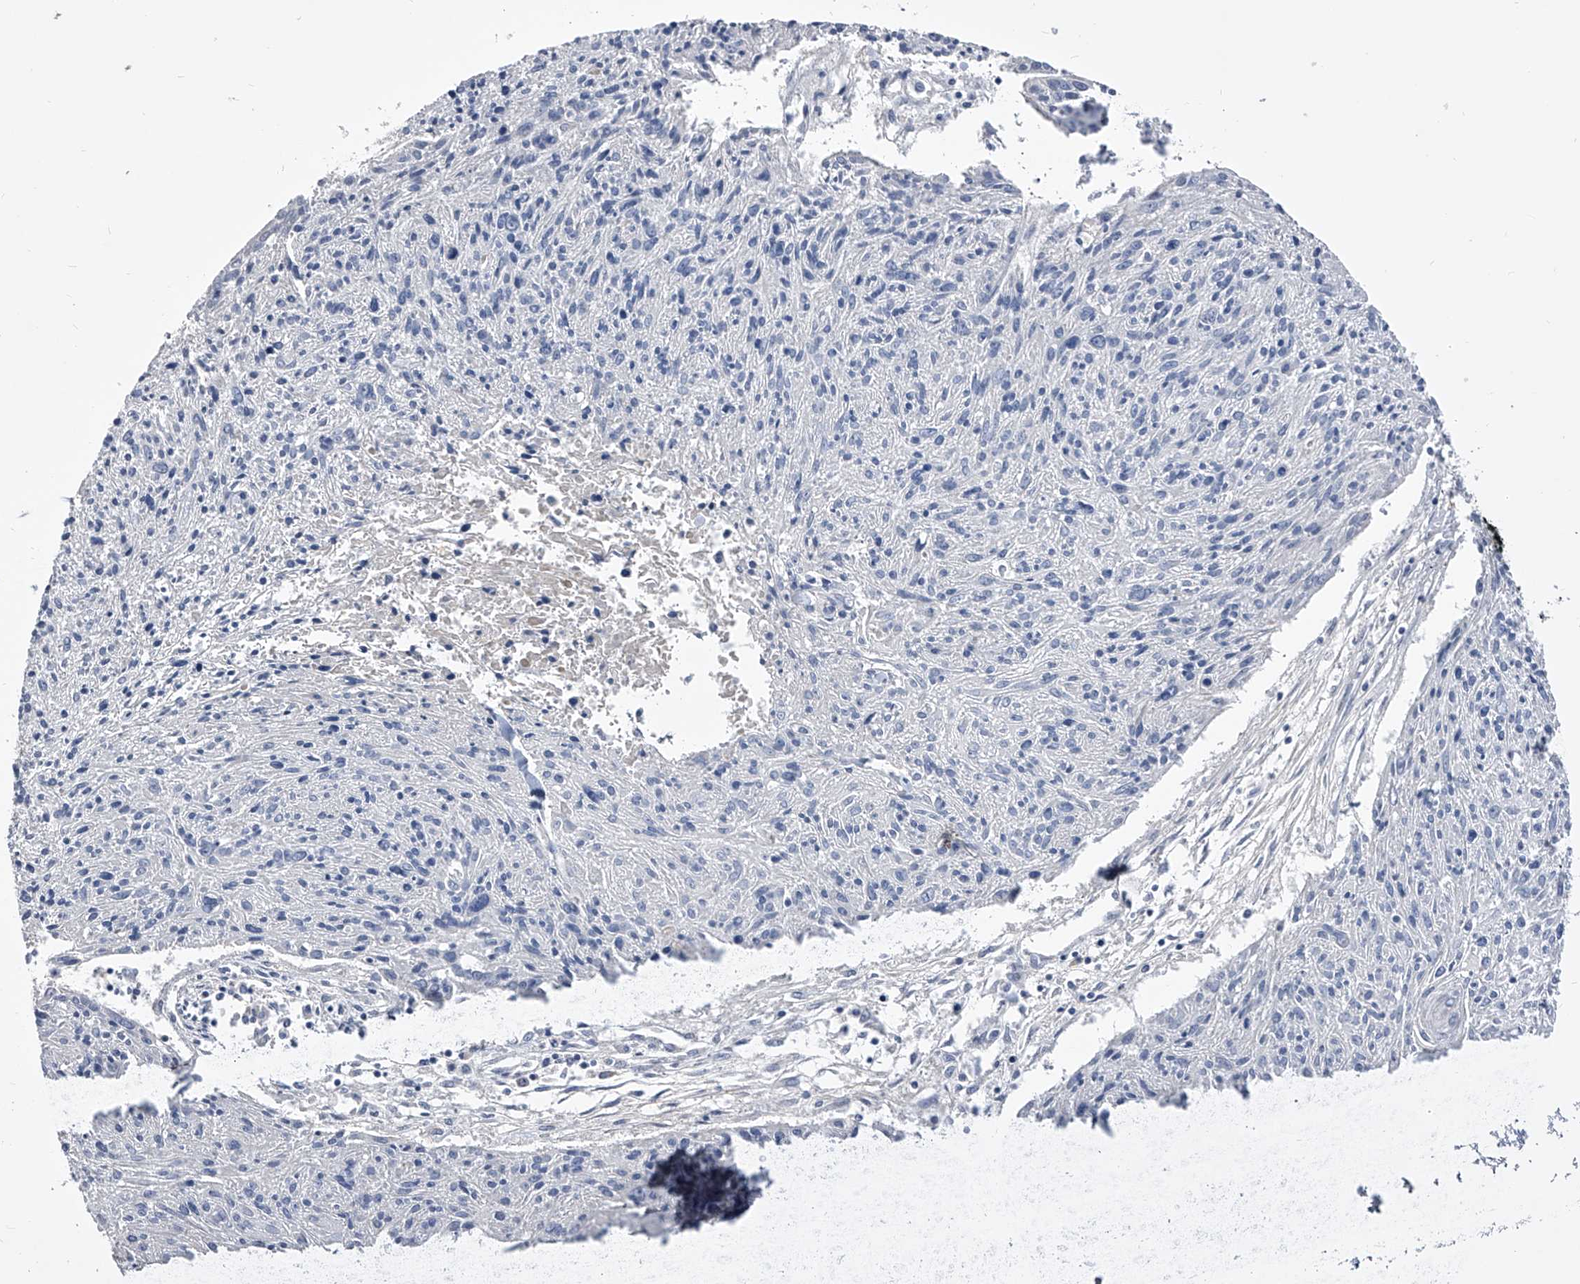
{"staining": {"intensity": "negative", "quantity": "none", "location": "none"}, "tissue": "cervical cancer", "cell_type": "Tumor cells", "image_type": "cancer", "snomed": [{"axis": "morphology", "description": "Squamous cell carcinoma, NOS"}, {"axis": "topography", "description": "Cervix"}], "caption": "Tumor cells are negative for brown protein staining in cervical squamous cell carcinoma.", "gene": "MDN1", "patient": {"sex": "female", "age": 51}}